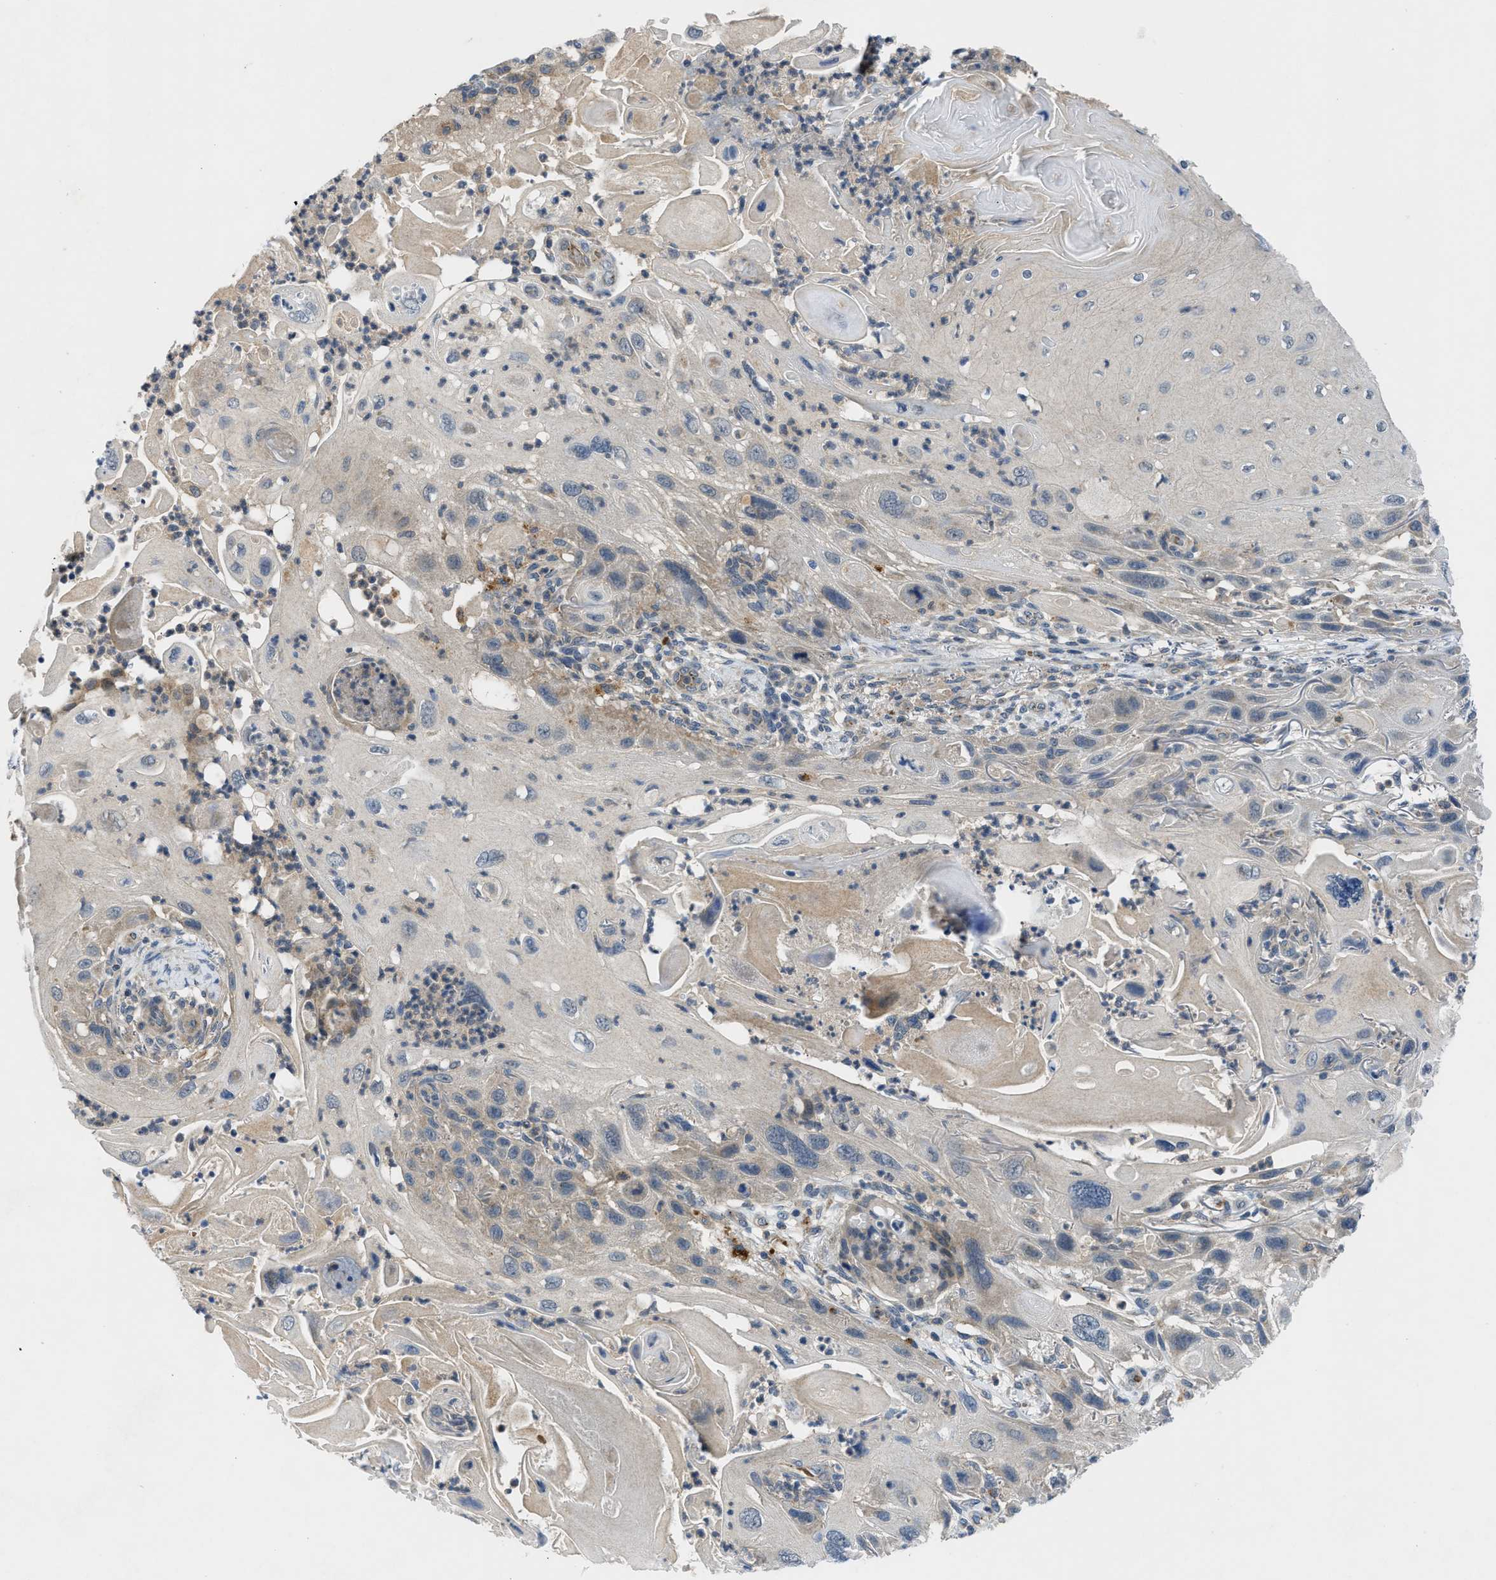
{"staining": {"intensity": "weak", "quantity": "<25%", "location": "cytoplasmic/membranous"}, "tissue": "skin cancer", "cell_type": "Tumor cells", "image_type": "cancer", "snomed": [{"axis": "morphology", "description": "Squamous cell carcinoma, NOS"}, {"axis": "topography", "description": "Skin"}], "caption": "Immunohistochemistry of skin cancer (squamous cell carcinoma) demonstrates no expression in tumor cells.", "gene": "PDE7A", "patient": {"sex": "female", "age": 77}}